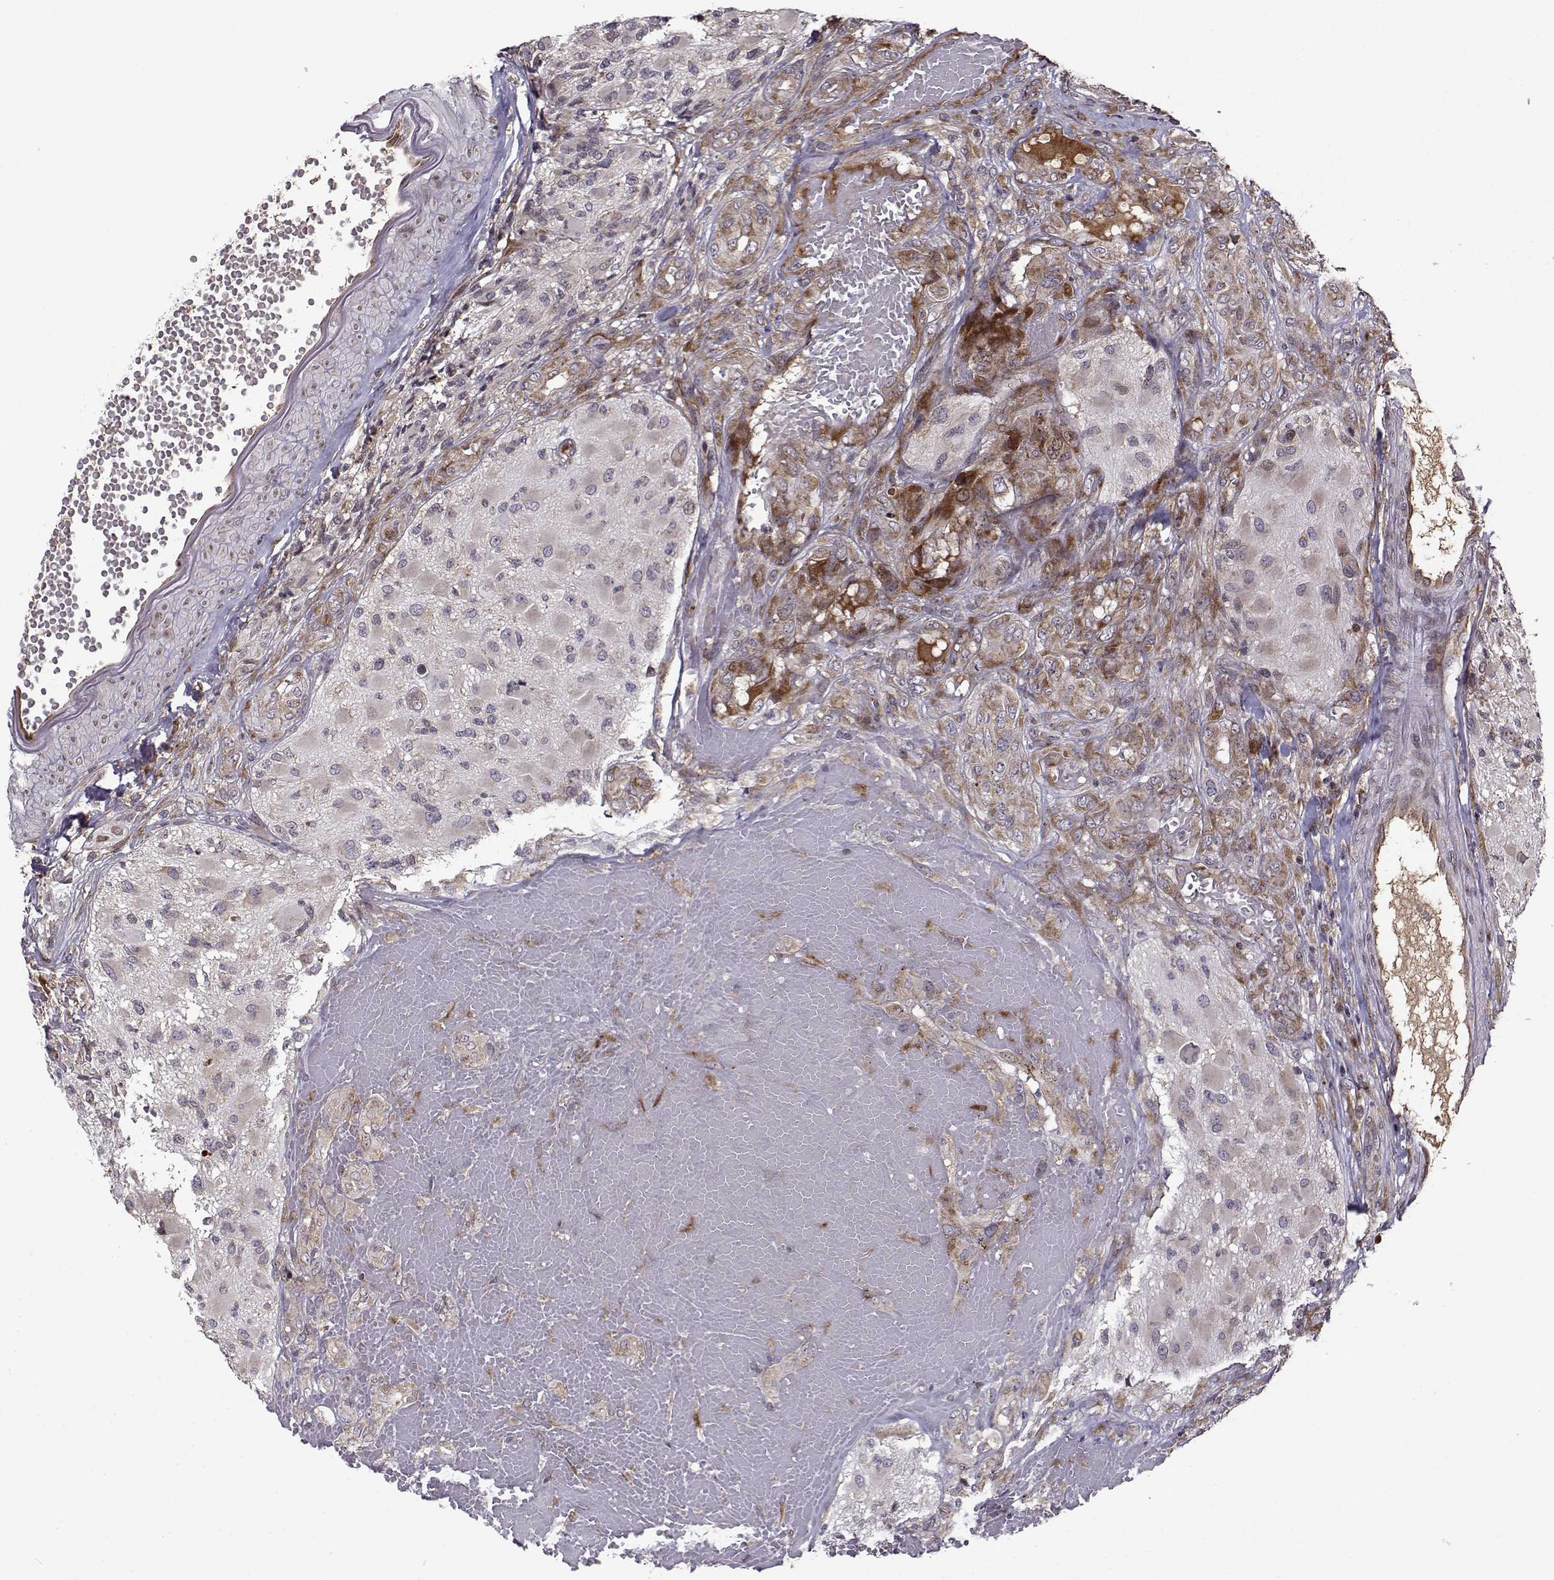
{"staining": {"intensity": "moderate", "quantity": "<25%", "location": "cytoplasmic/membranous"}, "tissue": "glioma", "cell_type": "Tumor cells", "image_type": "cancer", "snomed": [{"axis": "morphology", "description": "Glioma, malignant, High grade"}, {"axis": "topography", "description": "Brain"}], "caption": "Human glioma stained for a protein (brown) shows moderate cytoplasmic/membranous positive expression in approximately <25% of tumor cells.", "gene": "RPL31", "patient": {"sex": "female", "age": 63}}